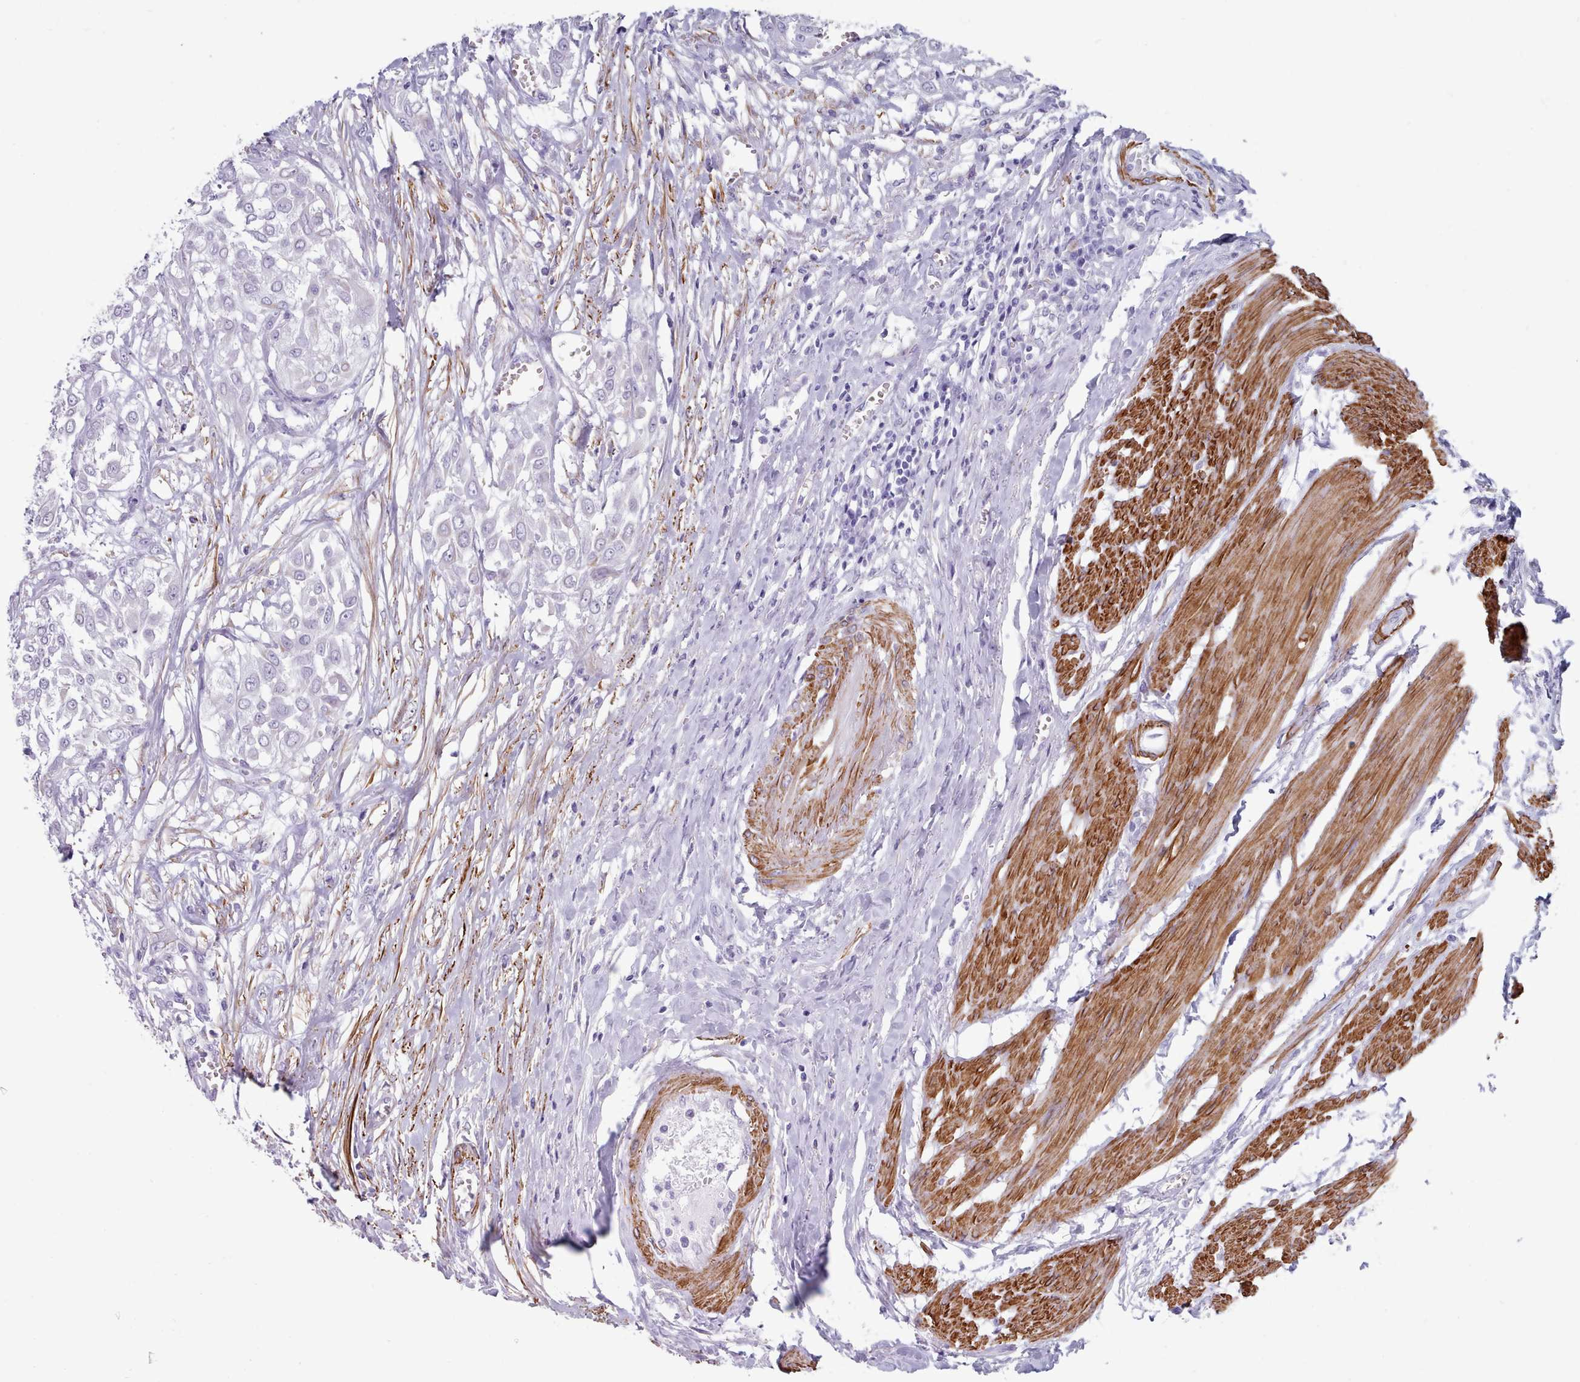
{"staining": {"intensity": "negative", "quantity": "none", "location": "none"}, "tissue": "urothelial cancer", "cell_type": "Tumor cells", "image_type": "cancer", "snomed": [{"axis": "morphology", "description": "Urothelial carcinoma, High grade"}, {"axis": "topography", "description": "Urinary bladder"}], "caption": "DAB immunohistochemical staining of human high-grade urothelial carcinoma demonstrates no significant expression in tumor cells.", "gene": "FPGS", "patient": {"sex": "male", "age": 57}}